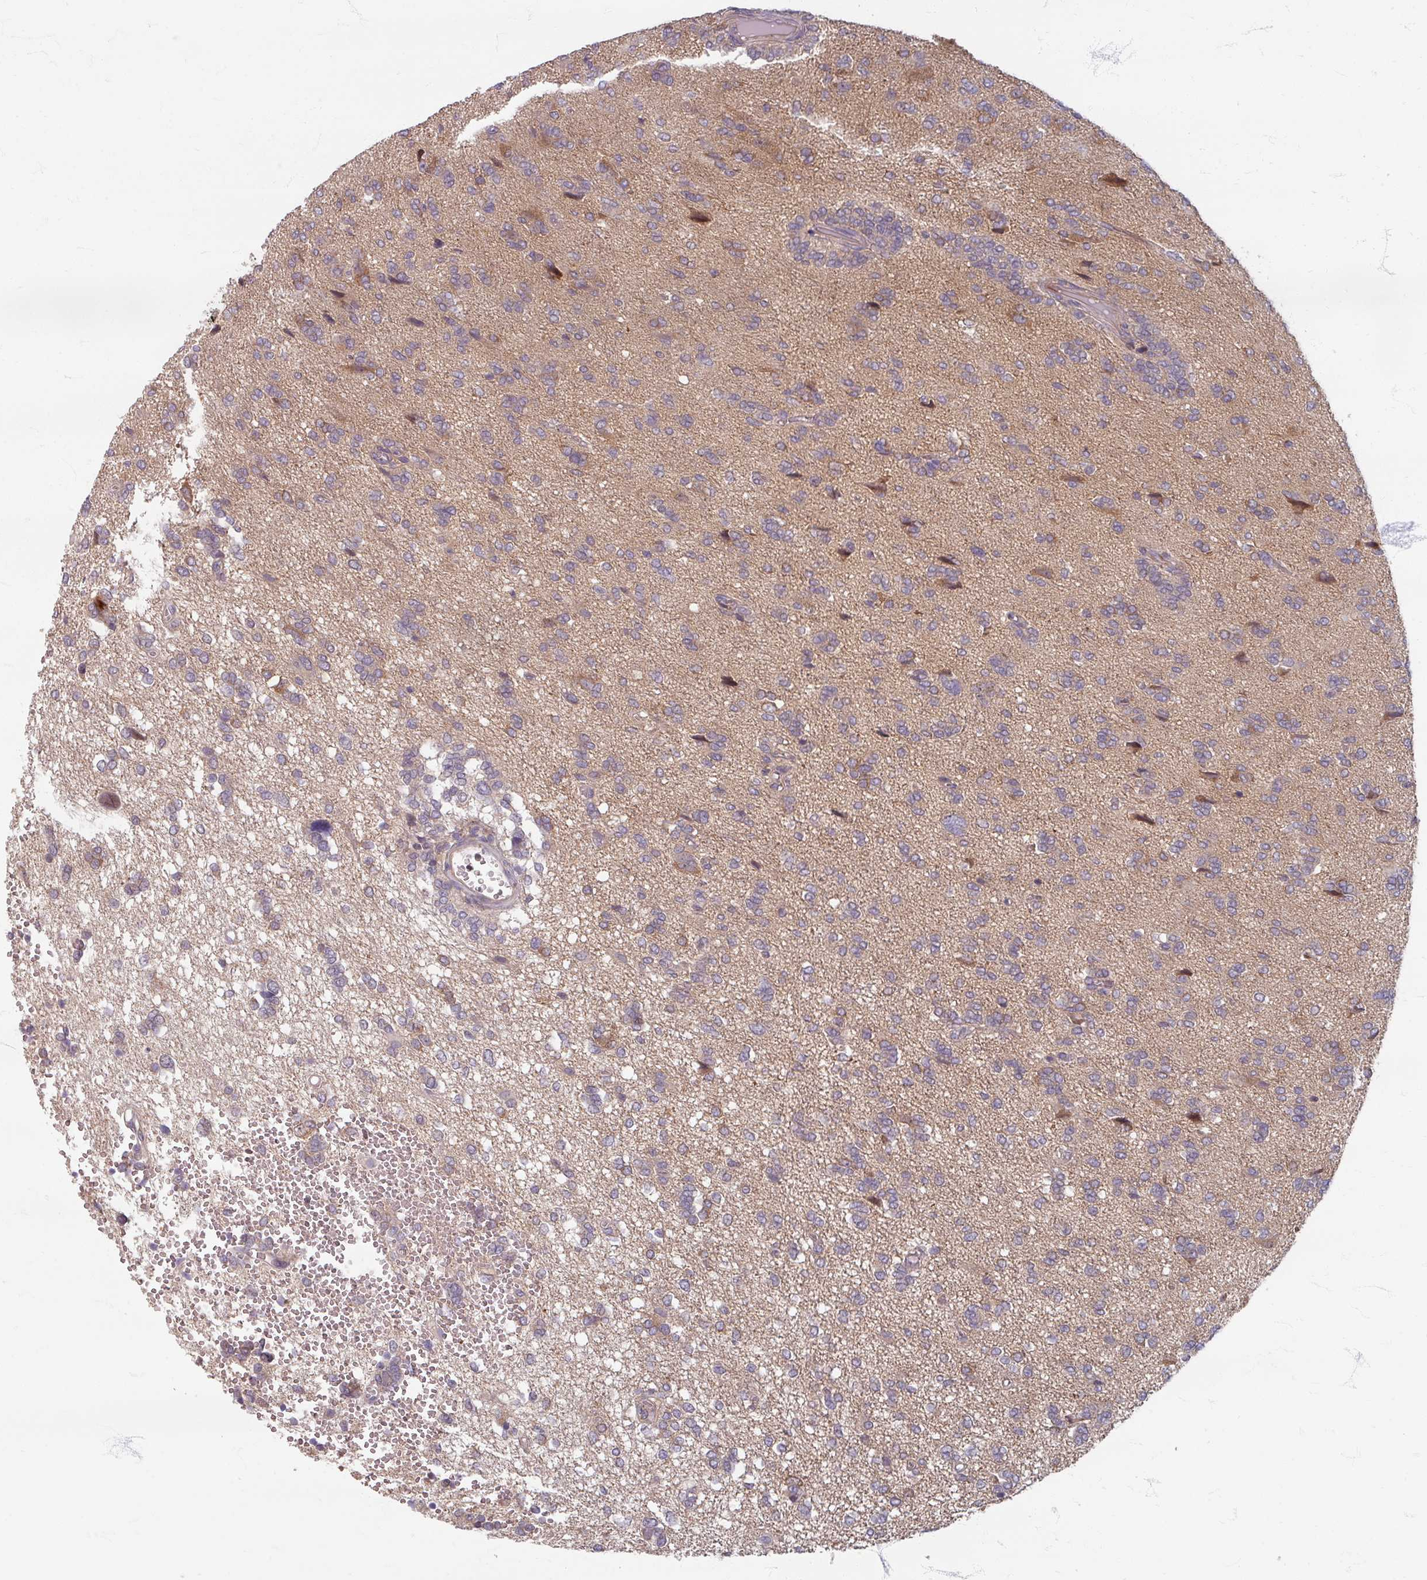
{"staining": {"intensity": "weak", "quantity": "25%-75%", "location": "cytoplasmic/membranous"}, "tissue": "glioma", "cell_type": "Tumor cells", "image_type": "cancer", "snomed": [{"axis": "morphology", "description": "Glioma, malignant, High grade"}, {"axis": "topography", "description": "Brain"}], "caption": "Protein staining of glioma tissue exhibits weak cytoplasmic/membranous expression in approximately 25%-75% of tumor cells.", "gene": "STAM", "patient": {"sex": "female", "age": 59}}